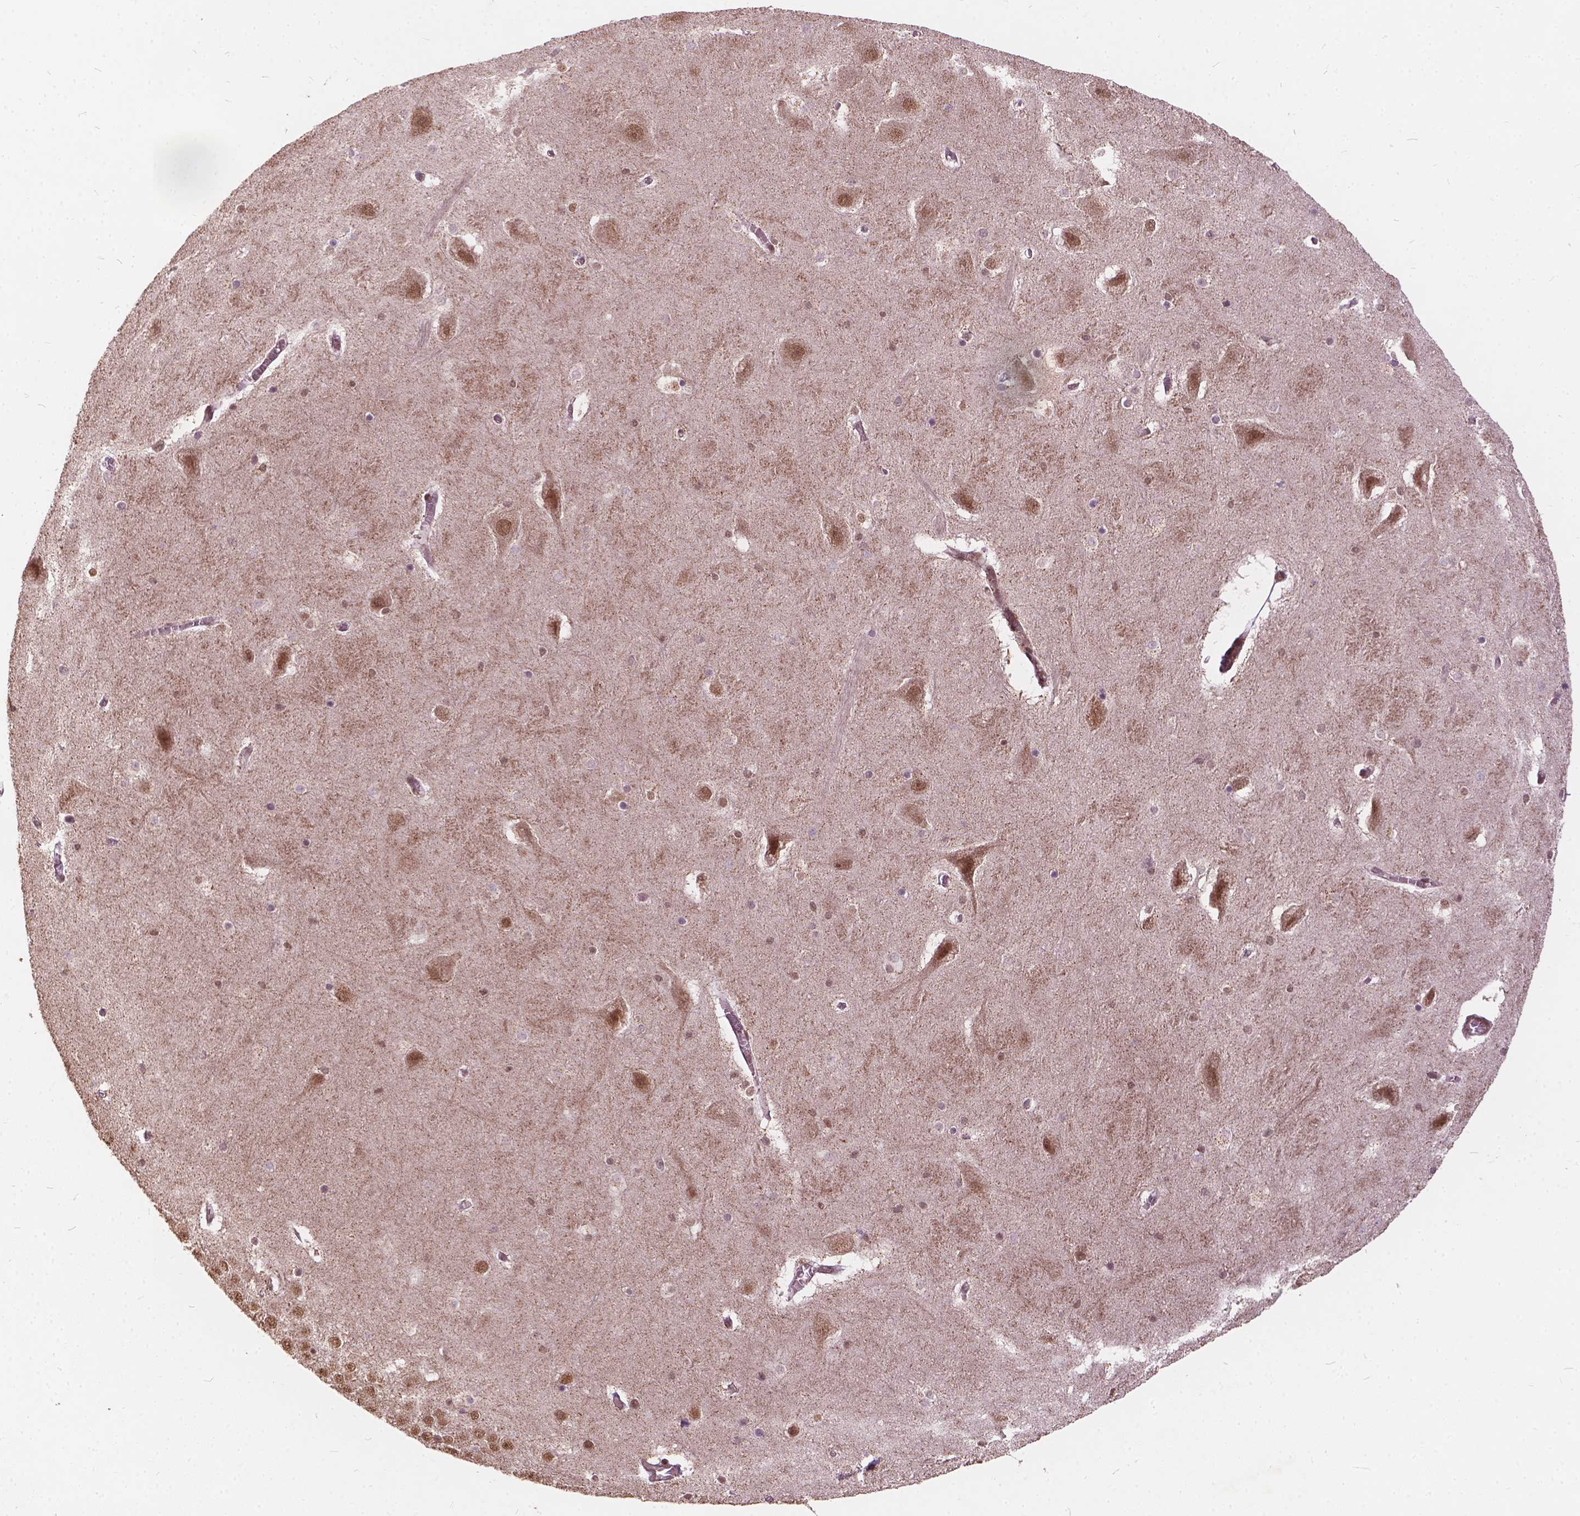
{"staining": {"intensity": "weak", "quantity": ">75%", "location": "nuclear"}, "tissue": "hippocampus", "cell_type": "Glial cells", "image_type": "normal", "snomed": [{"axis": "morphology", "description": "Normal tissue, NOS"}, {"axis": "topography", "description": "Hippocampus"}], "caption": "Hippocampus stained with DAB immunohistochemistry (IHC) reveals low levels of weak nuclear expression in approximately >75% of glial cells.", "gene": "GPS2", "patient": {"sex": "male", "age": 45}}